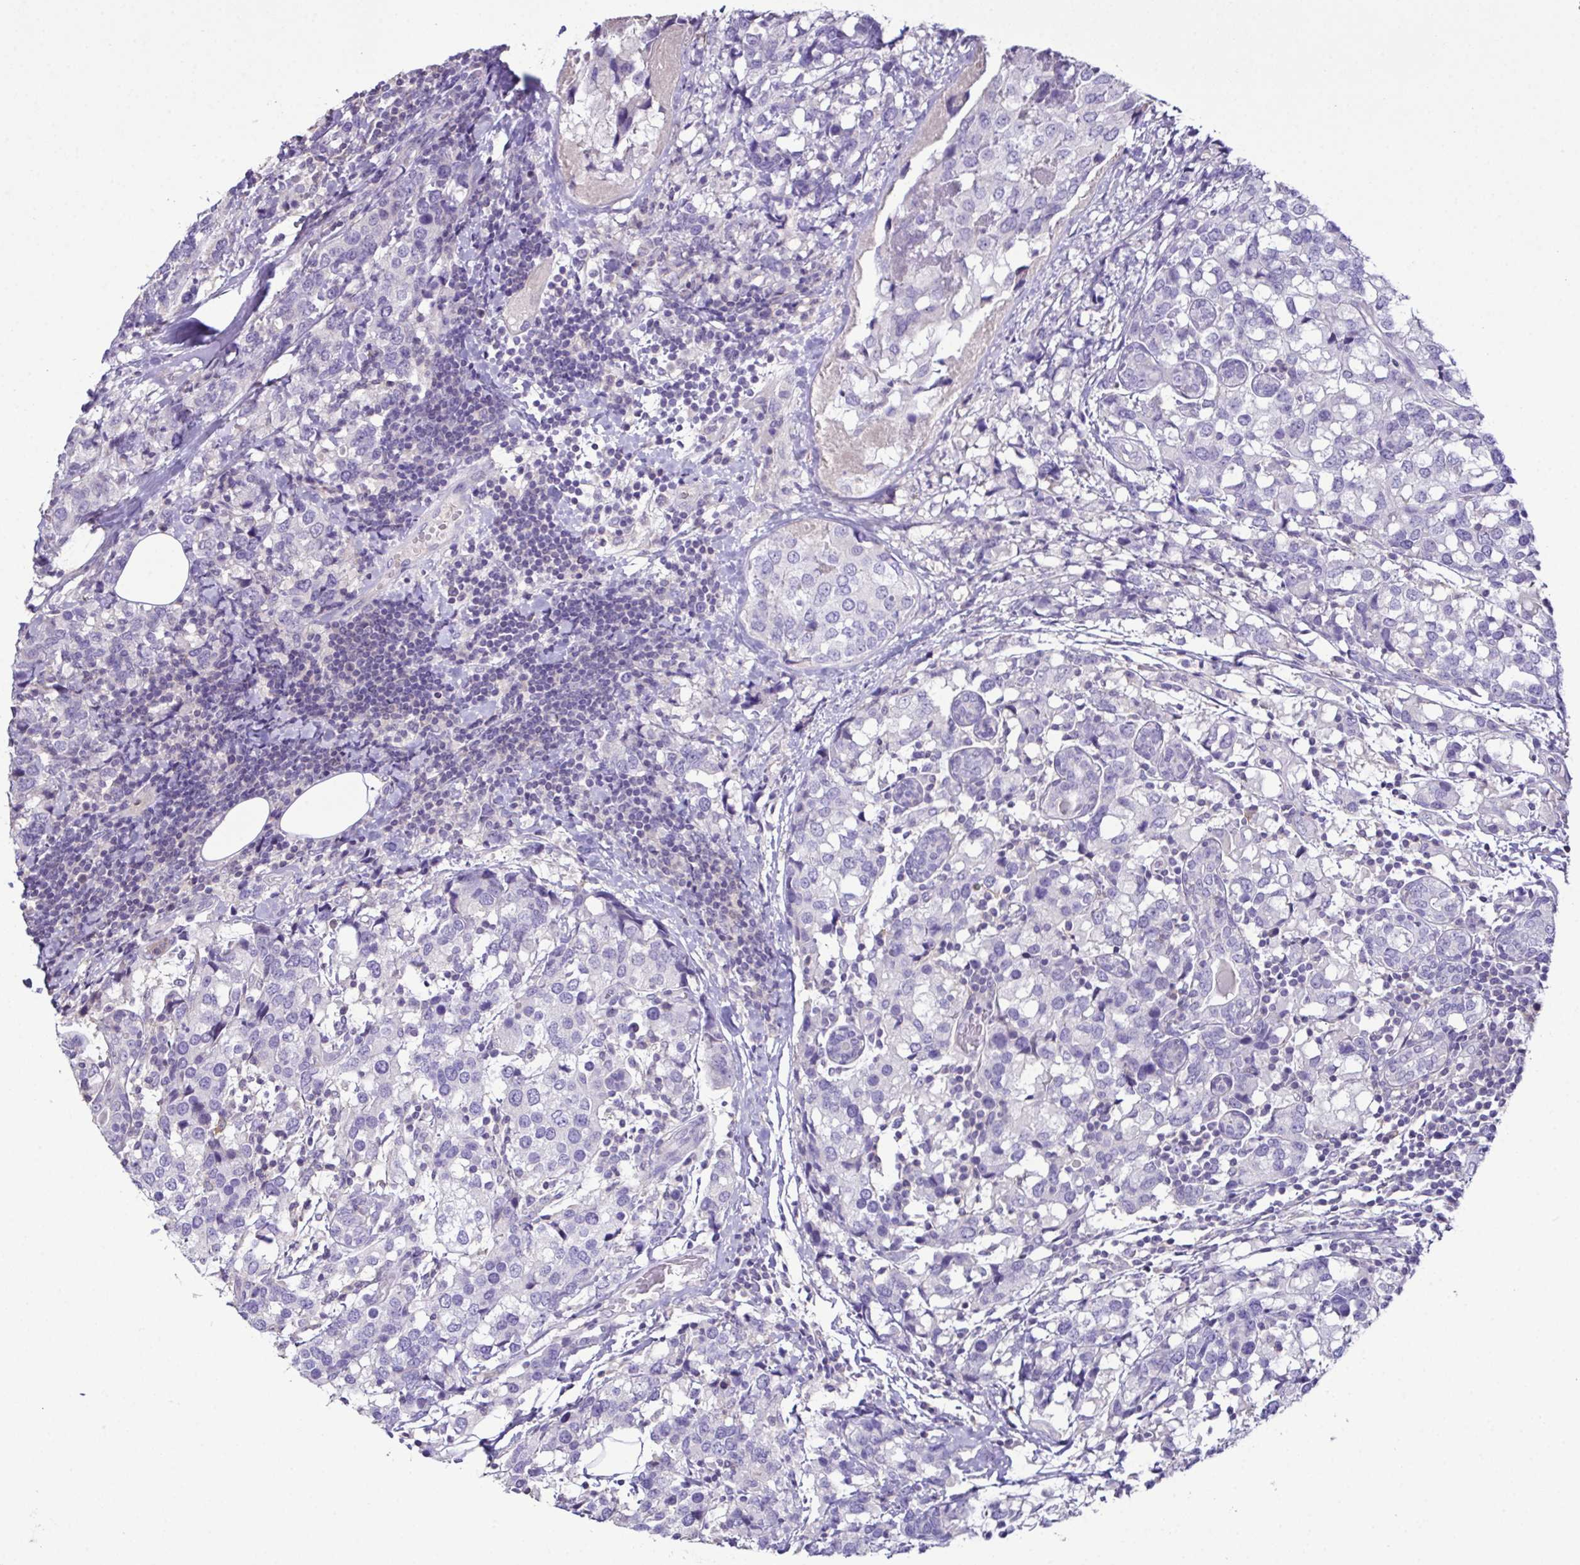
{"staining": {"intensity": "negative", "quantity": "none", "location": "none"}, "tissue": "breast cancer", "cell_type": "Tumor cells", "image_type": "cancer", "snomed": [{"axis": "morphology", "description": "Lobular carcinoma"}, {"axis": "topography", "description": "Breast"}], "caption": "Protein analysis of breast cancer (lobular carcinoma) reveals no significant positivity in tumor cells.", "gene": "MARCO", "patient": {"sex": "female", "age": 59}}